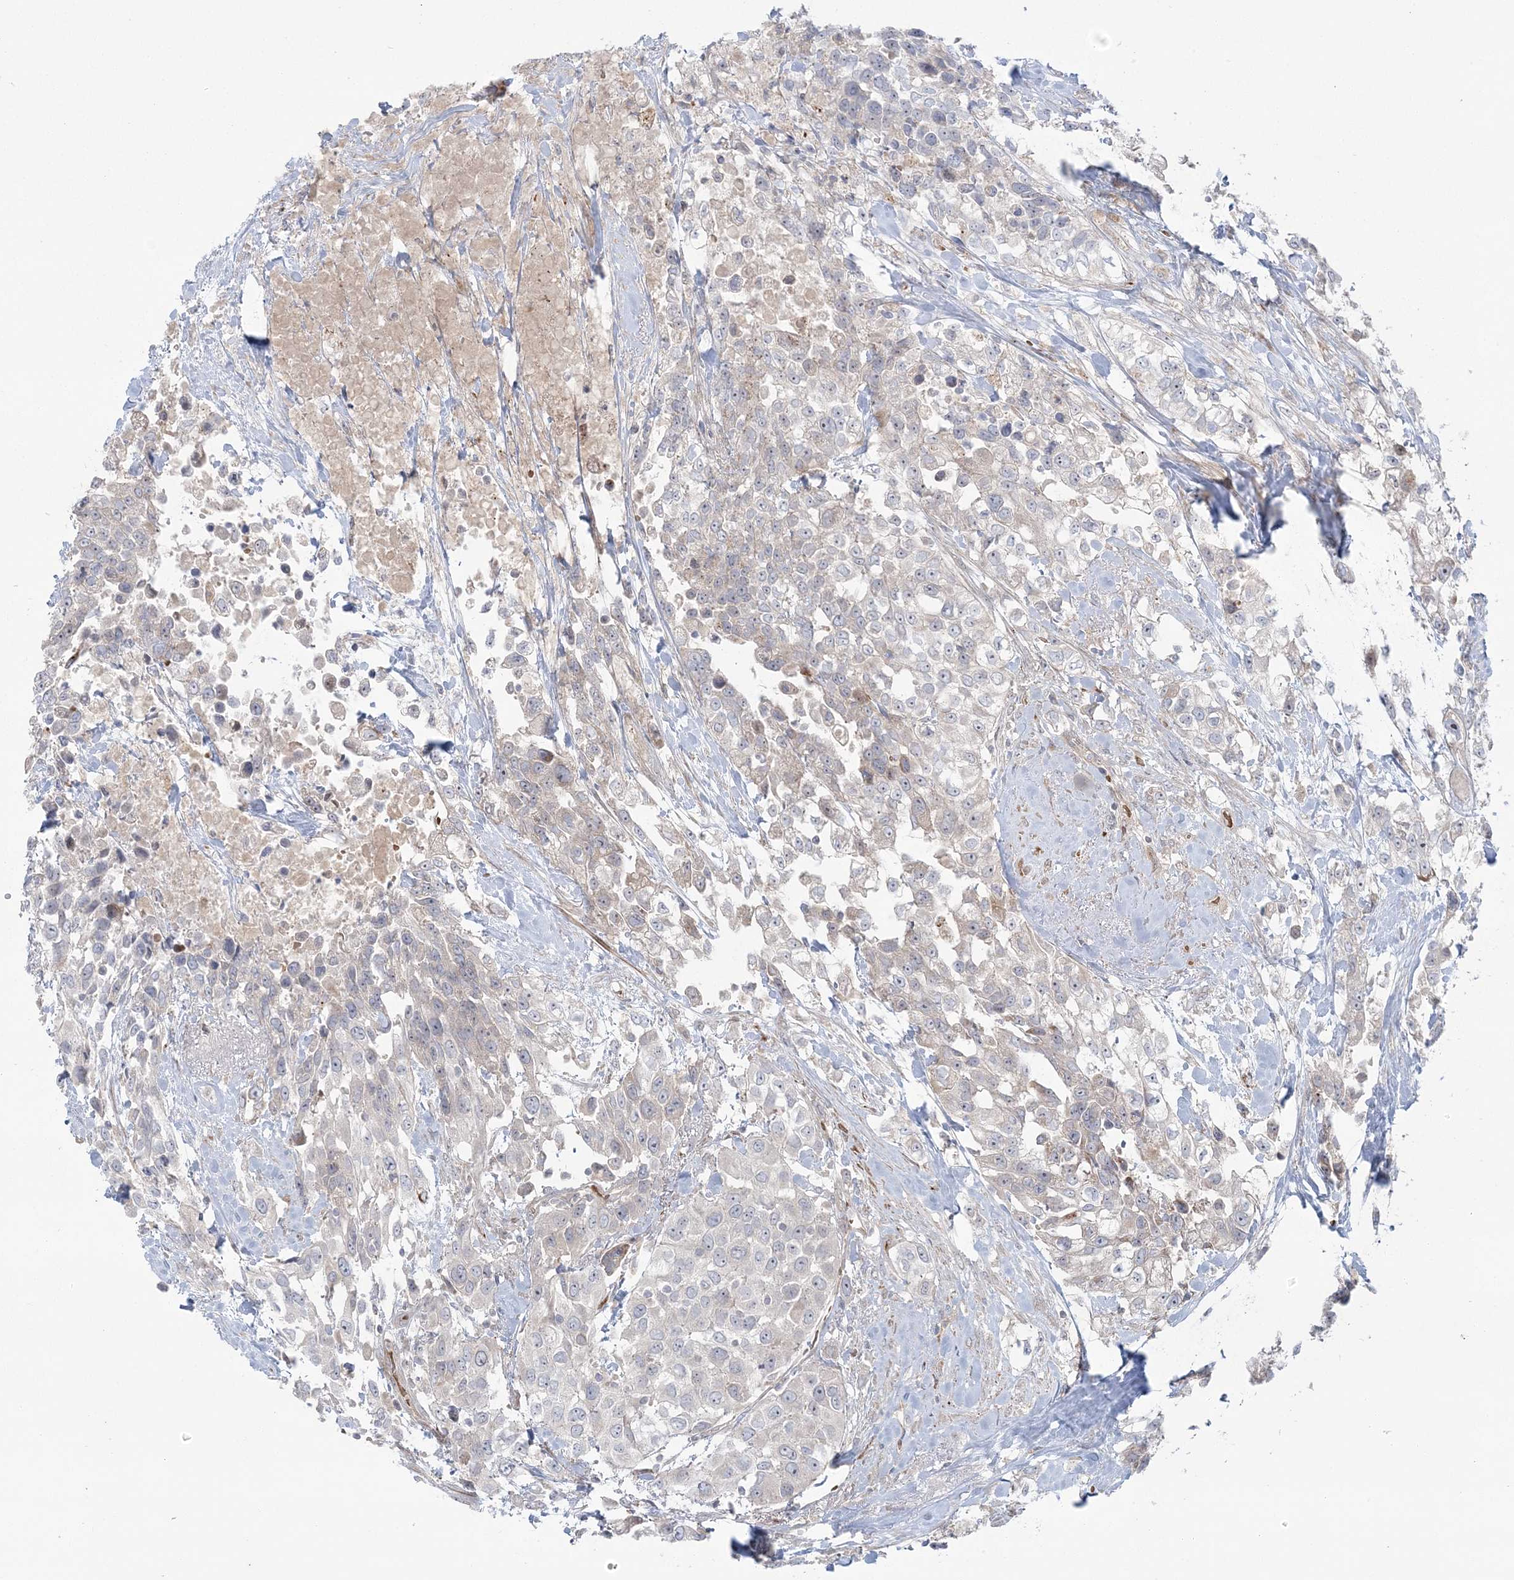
{"staining": {"intensity": "negative", "quantity": "none", "location": "none"}, "tissue": "urothelial cancer", "cell_type": "Tumor cells", "image_type": "cancer", "snomed": [{"axis": "morphology", "description": "Urothelial carcinoma, High grade"}, {"axis": "topography", "description": "Urinary bladder"}], "caption": "Human urothelial cancer stained for a protein using immunohistochemistry reveals no staining in tumor cells.", "gene": "NUDT9", "patient": {"sex": "female", "age": 80}}